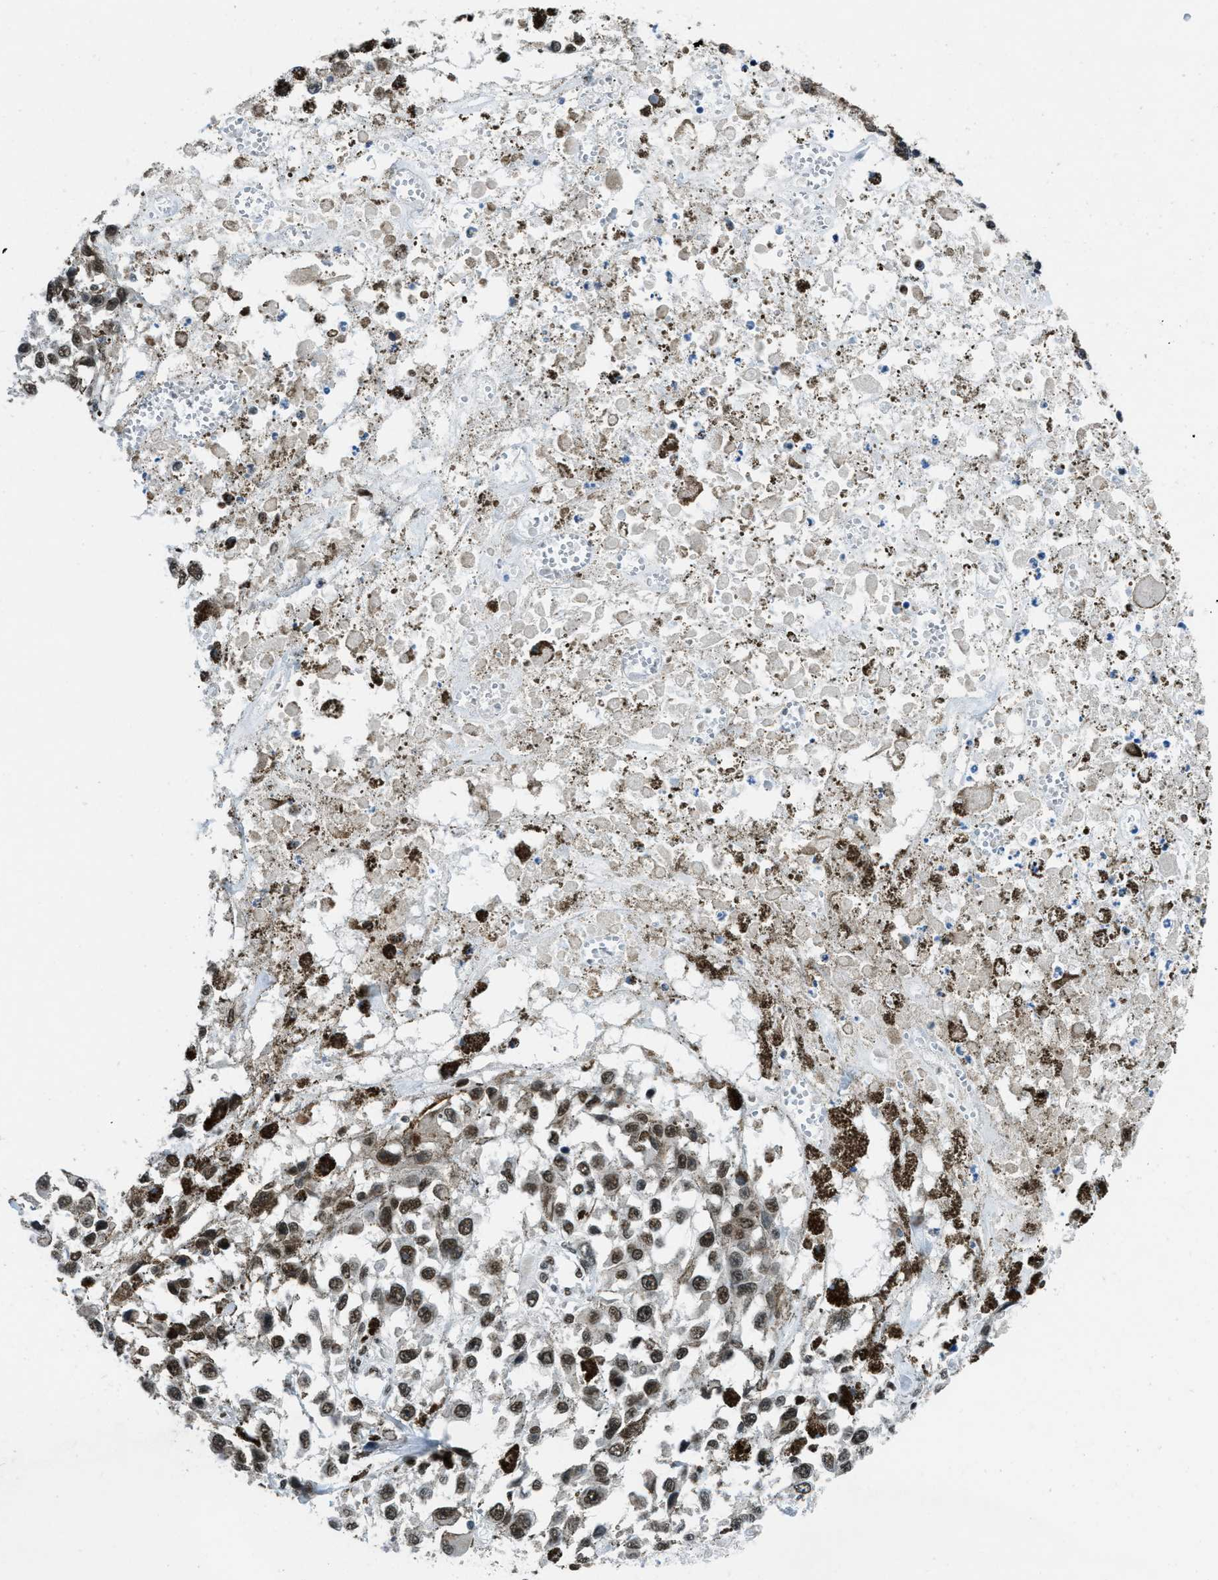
{"staining": {"intensity": "strong", "quantity": ">75%", "location": "nuclear"}, "tissue": "melanoma", "cell_type": "Tumor cells", "image_type": "cancer", "snomed": [{"axis": "morphology", "description": "Malignant melanoma, Metastatic site"}, {"axis": "topography", "description": "Lymph node"}], "caption": "Malignant melanoma (metastatic site) stained with immunohistochemistry exhibits strong nuclear expression in about >75% of tumor cells.", "gene": "GATAD2B", "patient": {"sex": "male", "age": 59}}